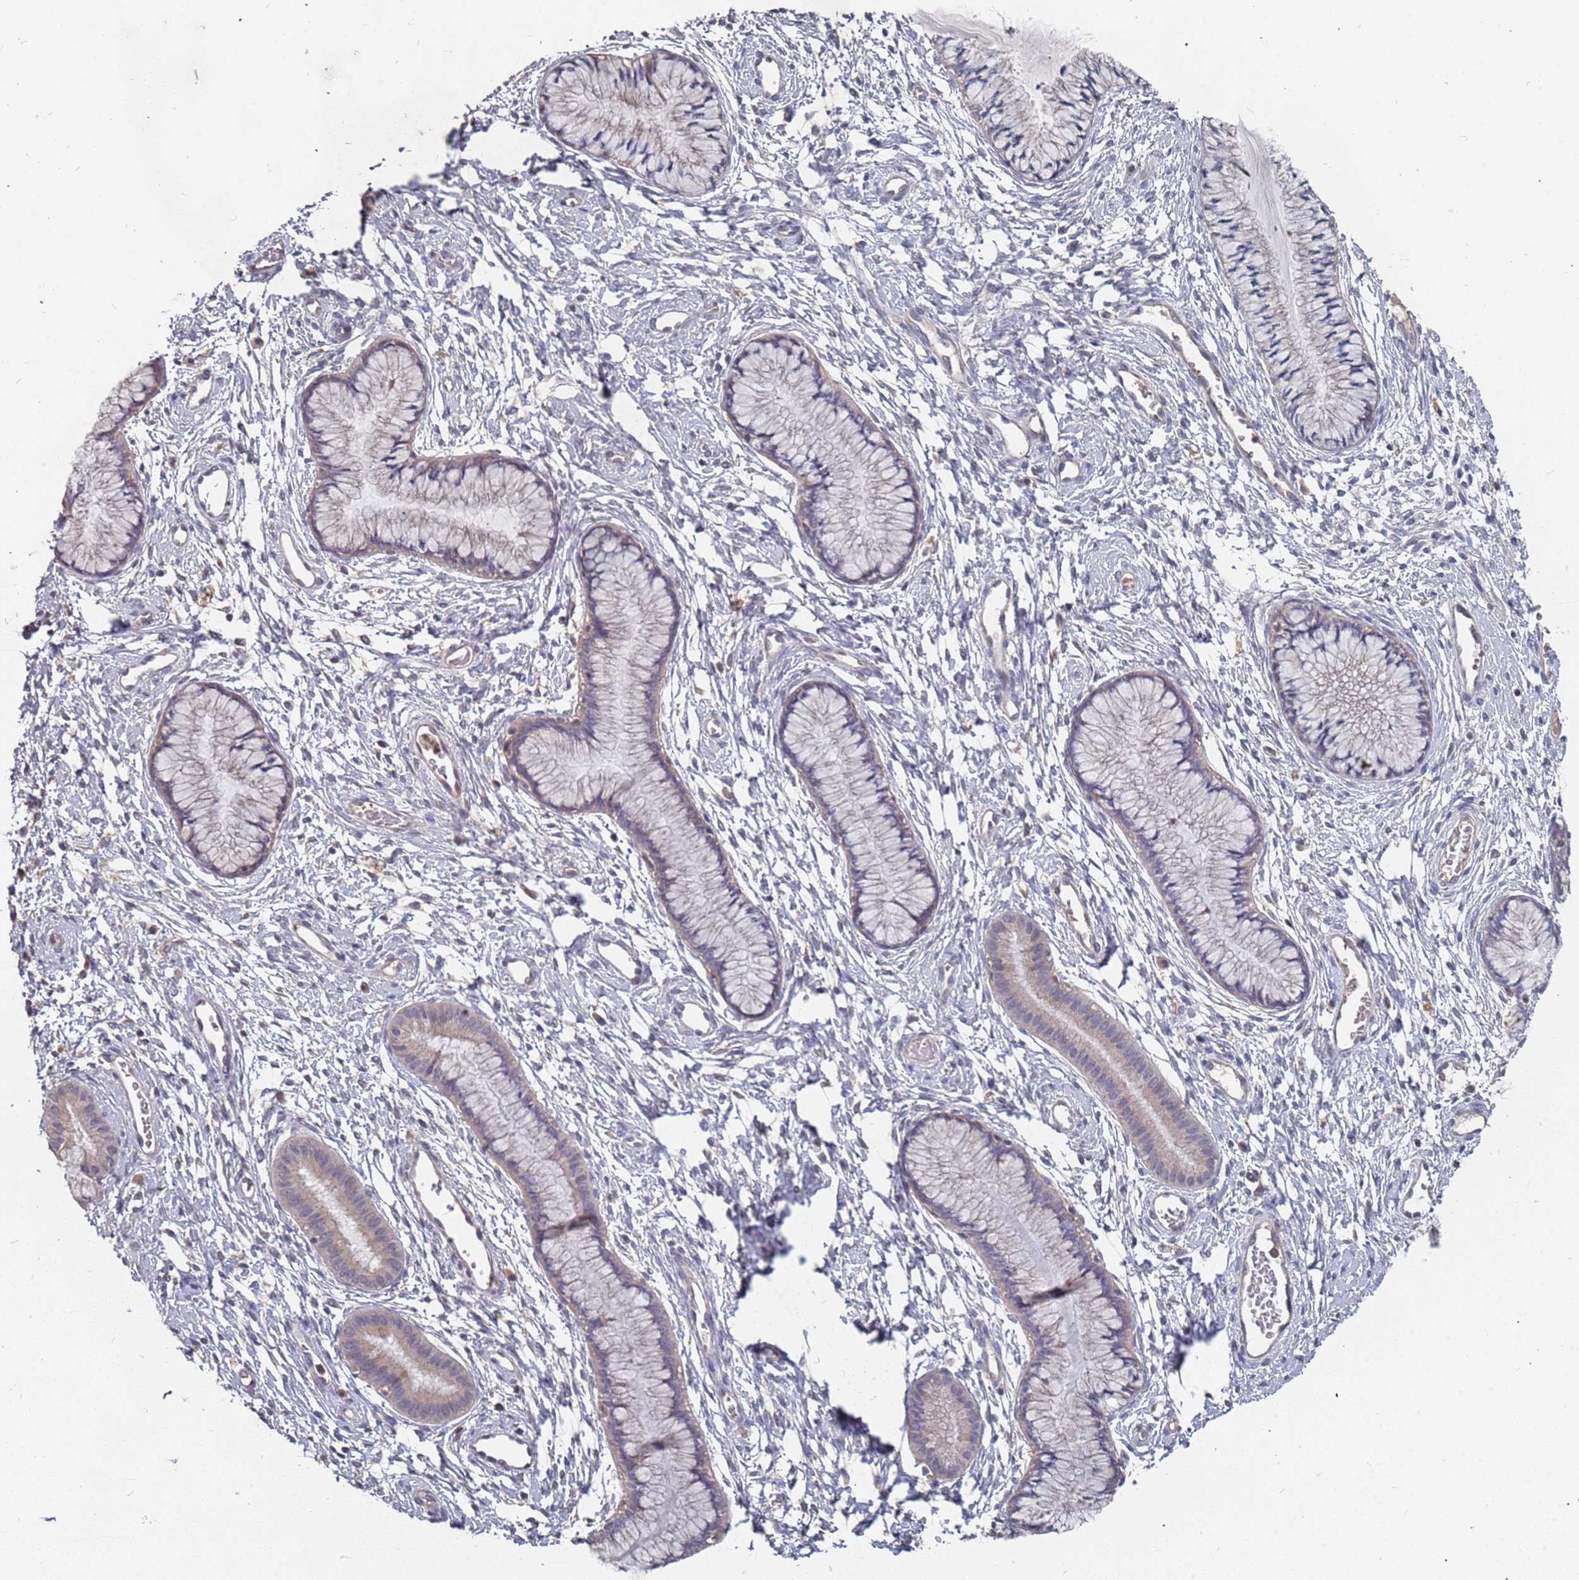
{"staining": {"intensity": "weak", "quantity": "<25%", "location": "cytoplasmic/membranous"}, "tissue": "cervix", "cell_type": "Glandular cells", "image_type": "normal", "snomed": [{"axis": "morphology", "description": "Normal tissue, NOS"}, {"axis": "topography", "description": "Cervix"}], "caption": "An immunohistochemistry (IHC) micrograph of normal cervix is shown. There is no staining in glandular cells of cervix.", "gene": "TCEANC2", "patient": {"sex": "female", "age": 42}}